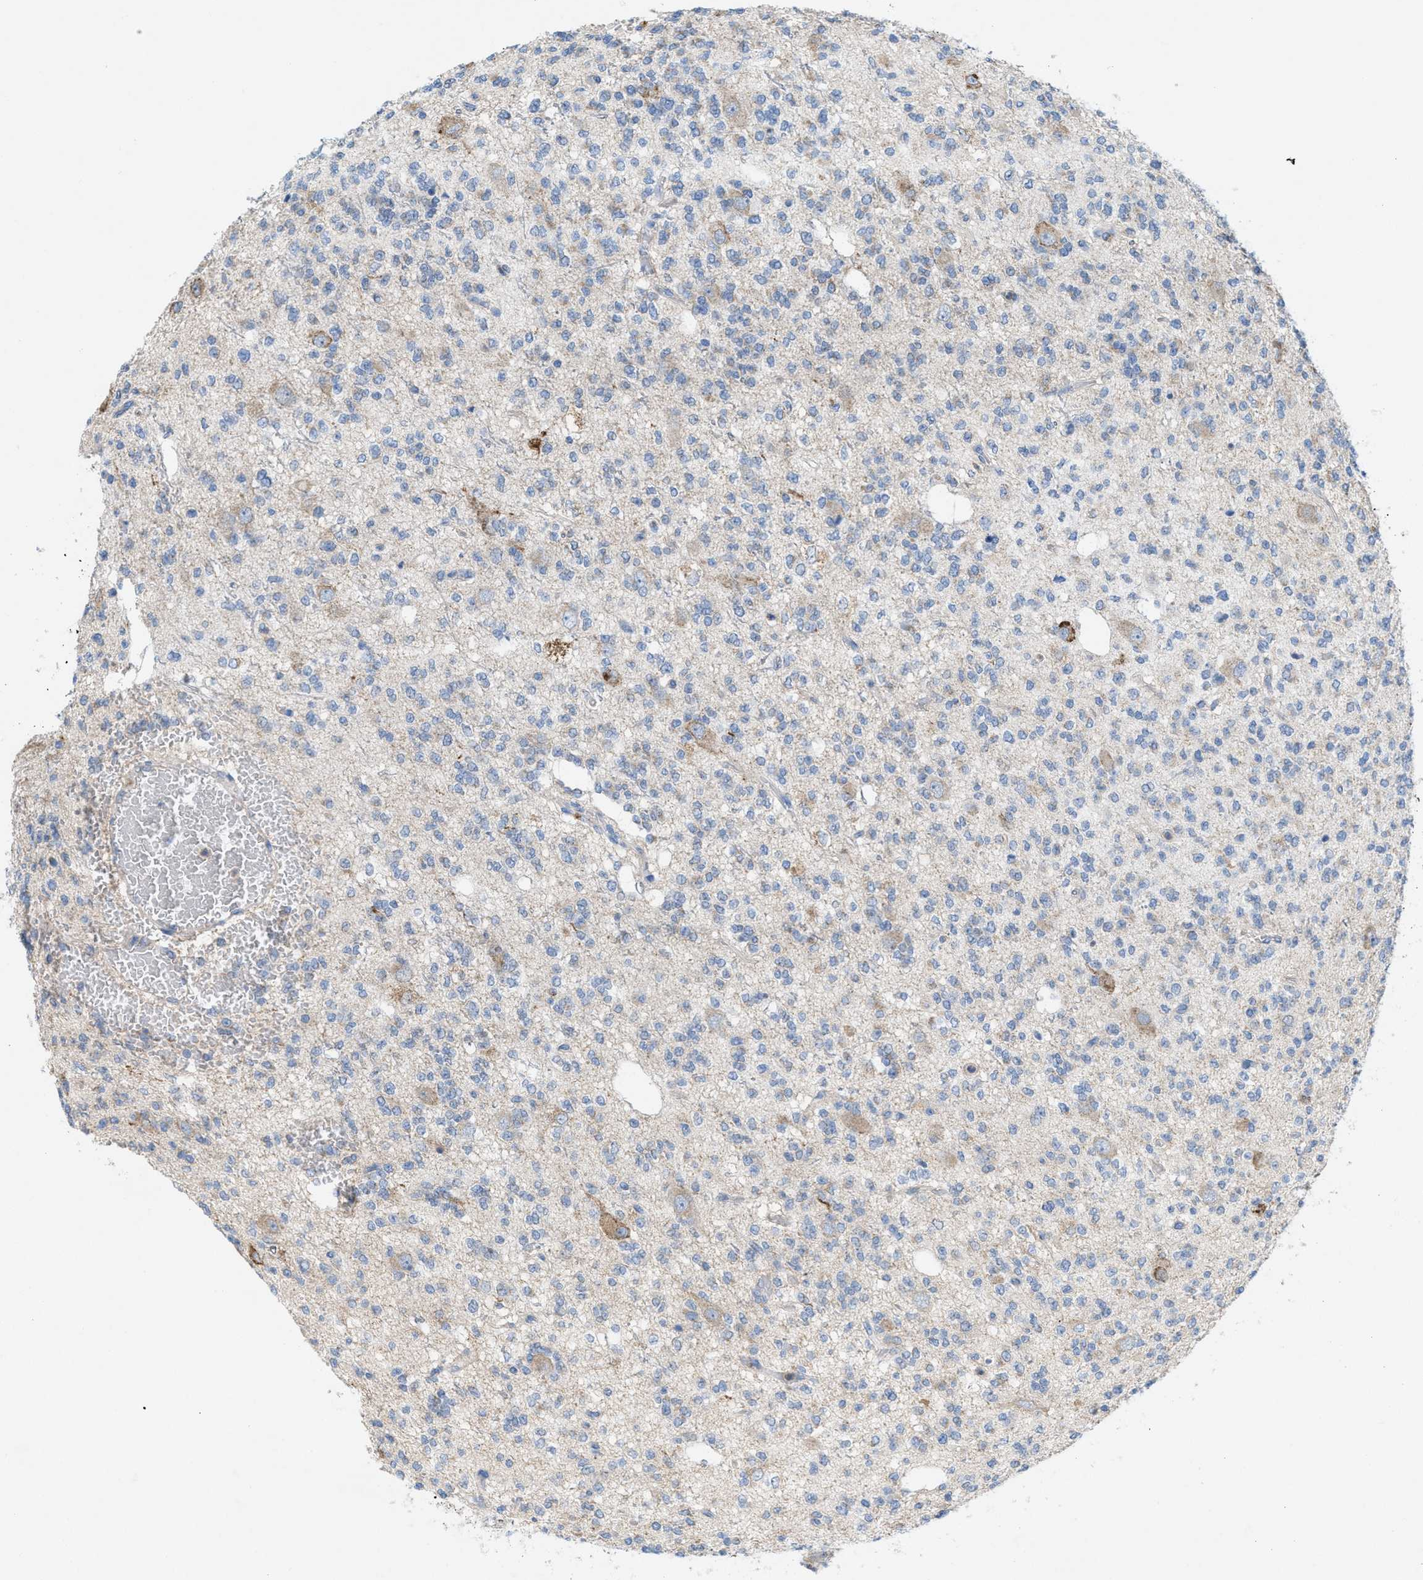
{"staining": {"intensity": "negative", "quantity": "none", "location": "none"}, "tissue": "glioma", "cell_type": "Tumor cells", "image_type": "cancer", "snomed": [{"axis": "morphology", "description": "Glioma, malignant, Low grade"}, {"axis": "topography", "description": "Brain"}], "caption": "Tumor cells show no significant expression in malignant glioma (low-grade).", "gene": "DYNC2I1", "patient": {"sex": "male", "age": 38}}